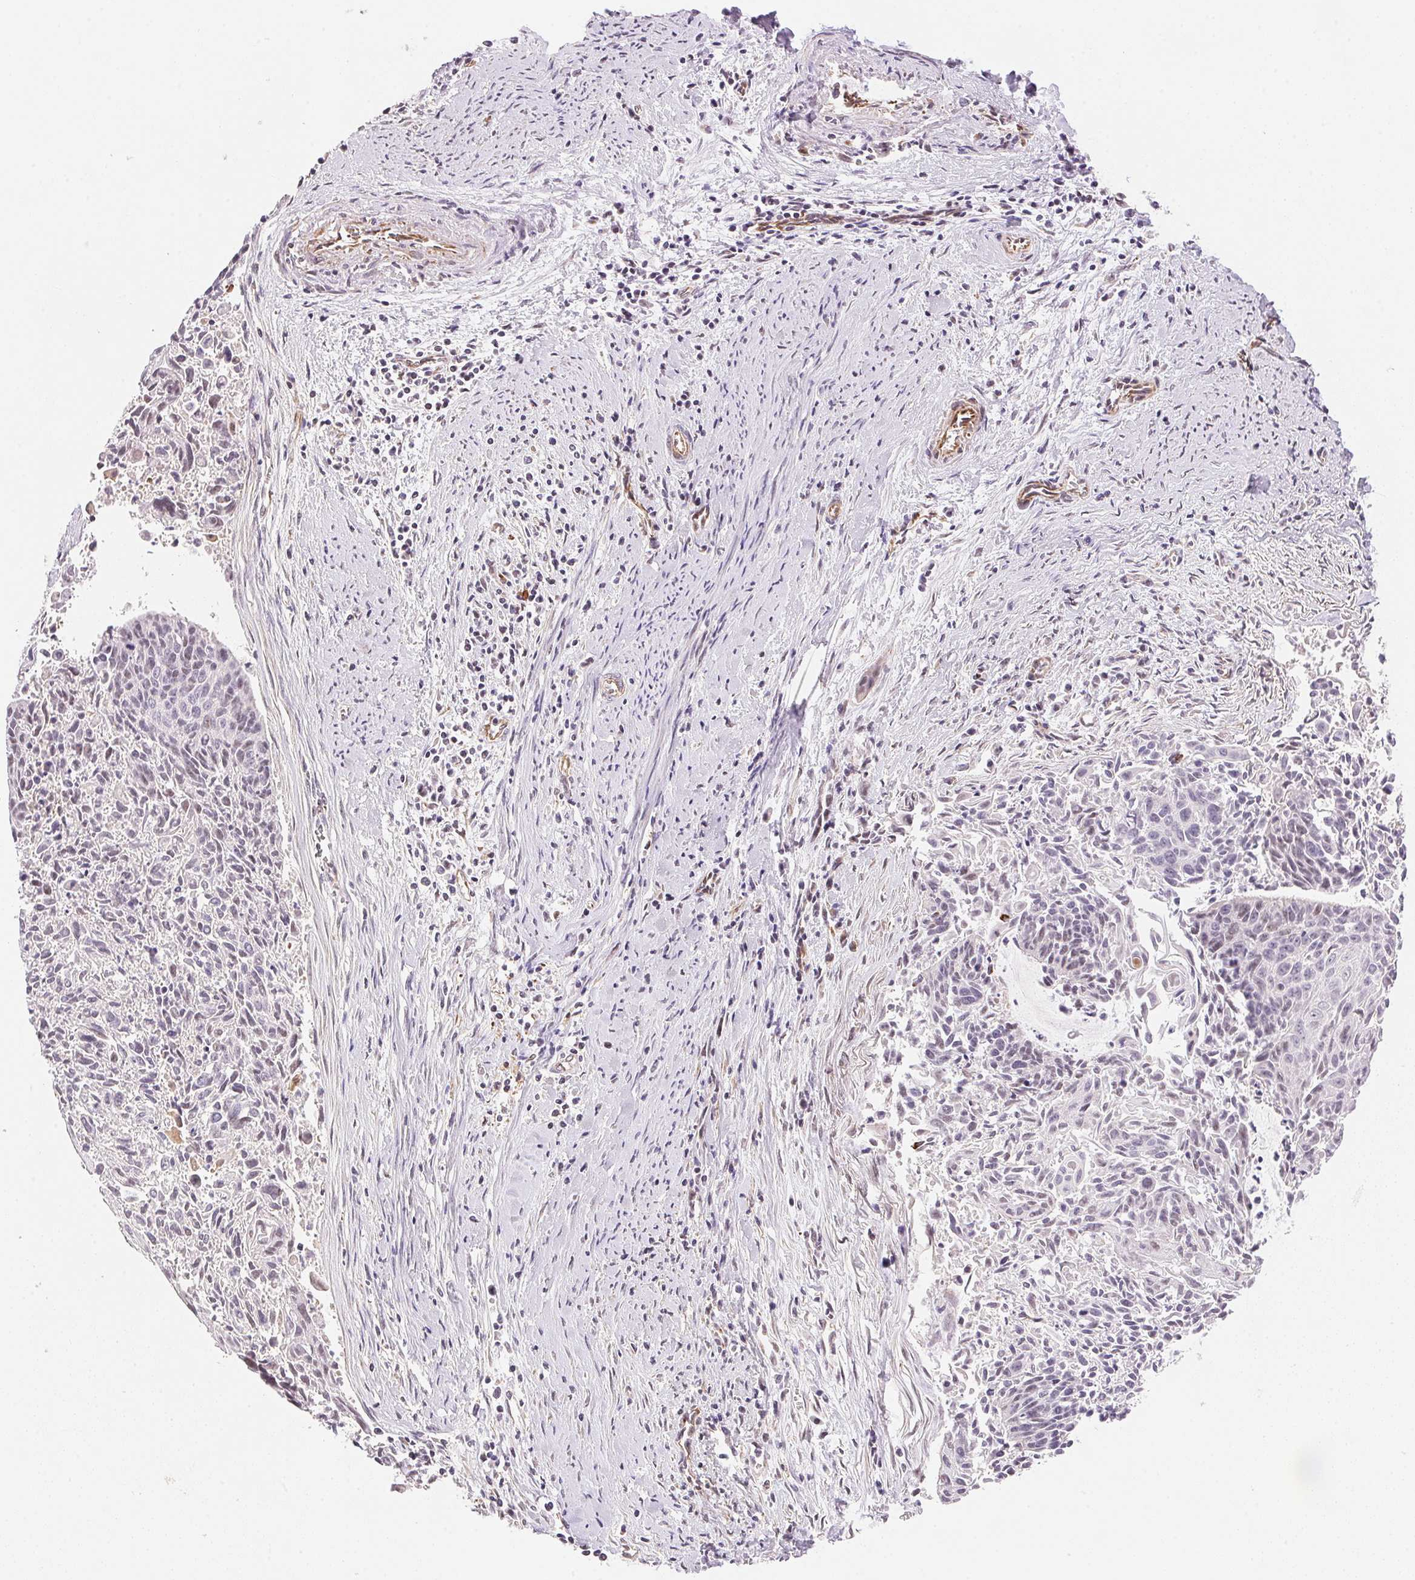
{"staining": {"intensity": "negative", "quantity": "none", "location": "none"}, "tissue": "cervical cancer", "cell_type": "Tumor cells", "image_type": "cancer", "snomed": [{"axis": "morphology", "description": "Squamous cell carcinoma, NOS"}, {"axis": "topography", "description": "Cervix"}], "caption": "Tumor cells show no significant expression in cervical cancer.", "gene": "GYG2", "patient": {"sex": "female", "age": 55}}